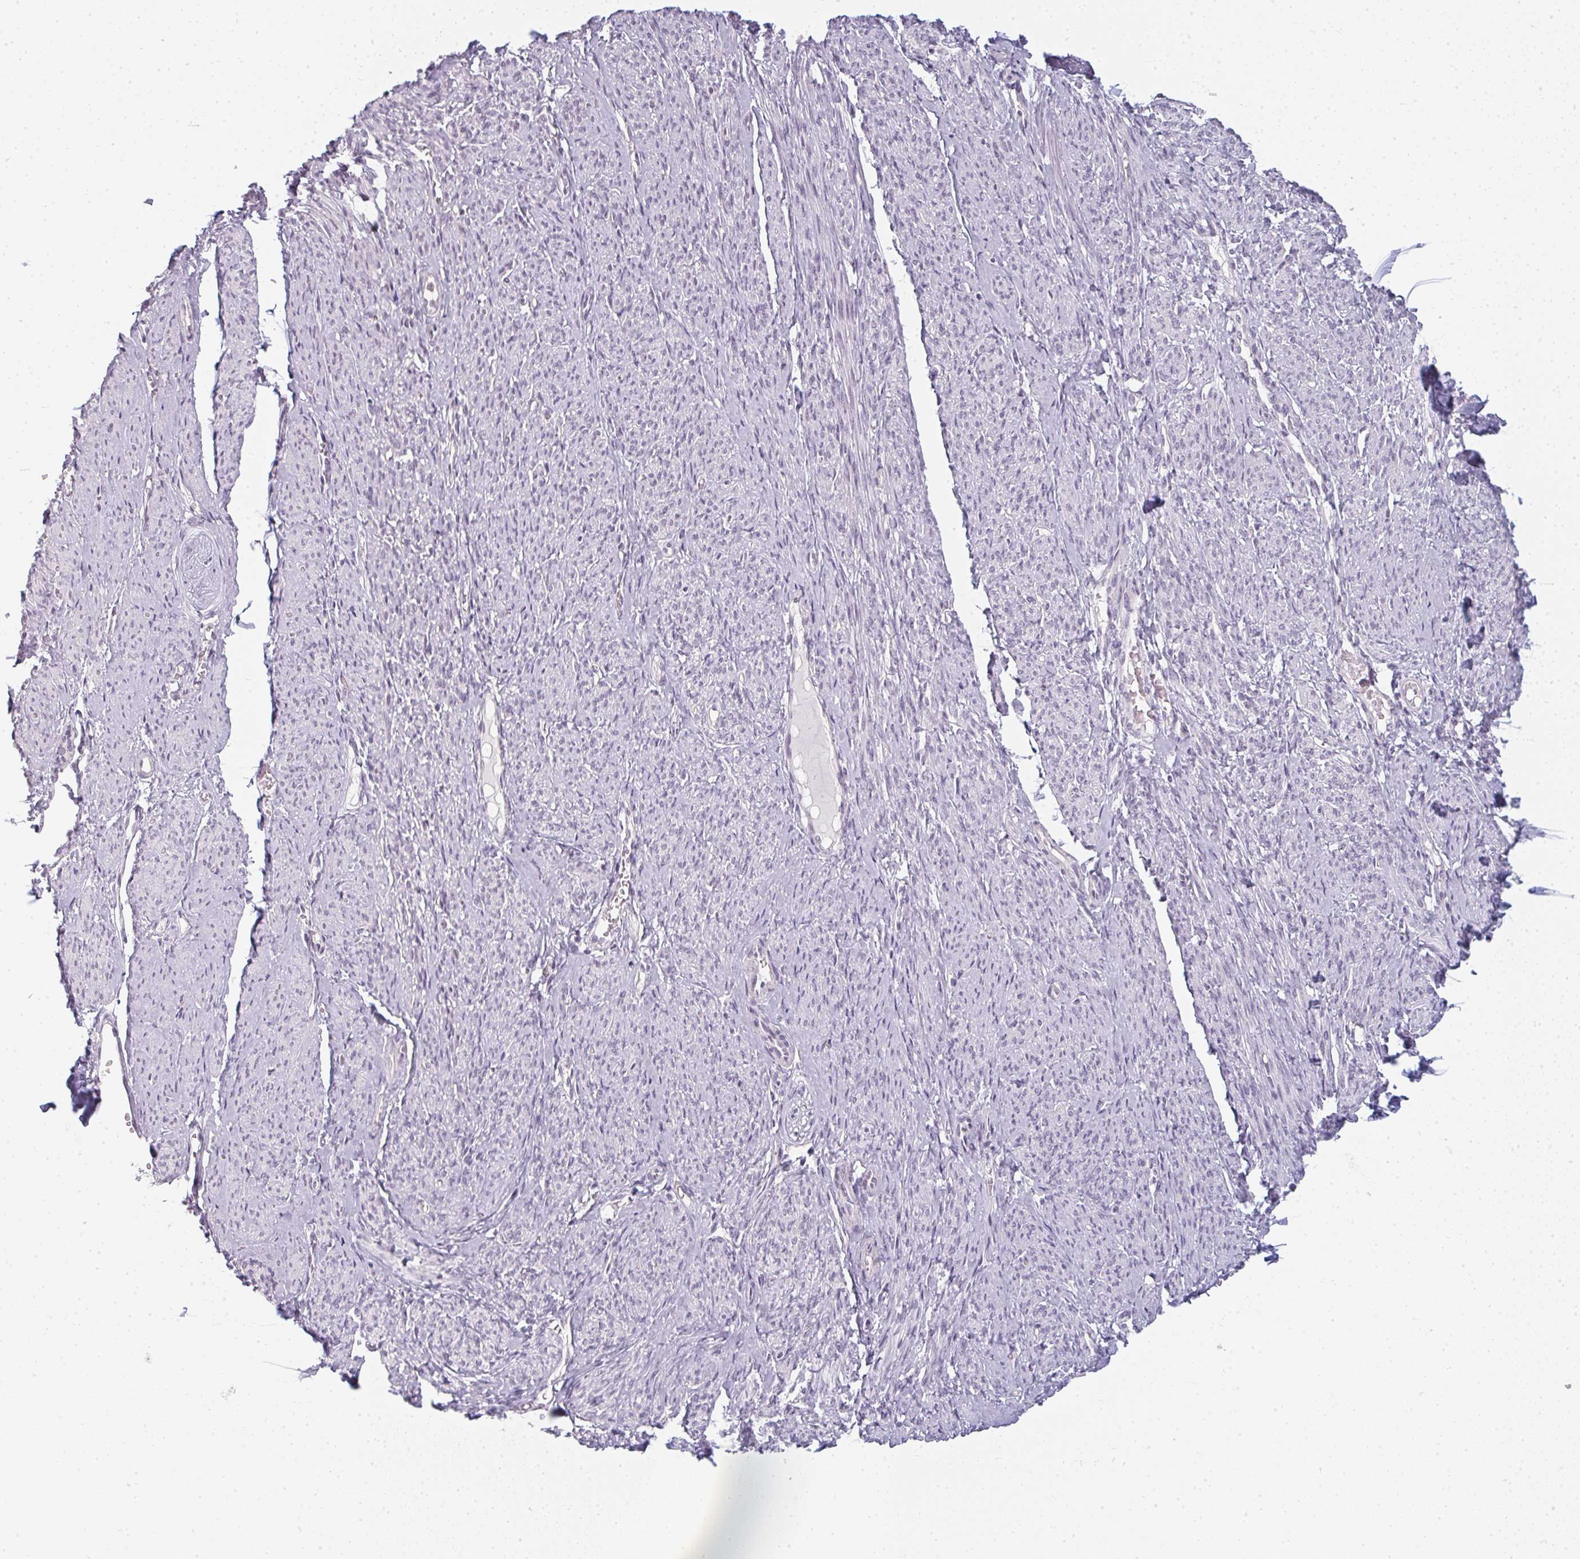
{"staining": {"intensity": "negative", "quantity": "none", "location": "none"}, "tissue": "smooth muscle", "cell_type": "Smooth muscle cells", "image_type": "normal", "snomed": [{"axis": "morphology", "description": "Normal tissue, NOS"}, {"axis": "topography", "description": "Smooth muscle"}], "caption": "Immunohistochemical staining of normal human smooth muscle reveals no significant positivity in smooth muscle cells. The staining was performed using DAB (3,3'-diaminobenzidine) to visualize the protein expression in brown, while the nuclei were stained in blue with hematoxylin (Magnification: 20x).", "gene": "RBBP6", "patient": {"sex": "female", "age": 65}}